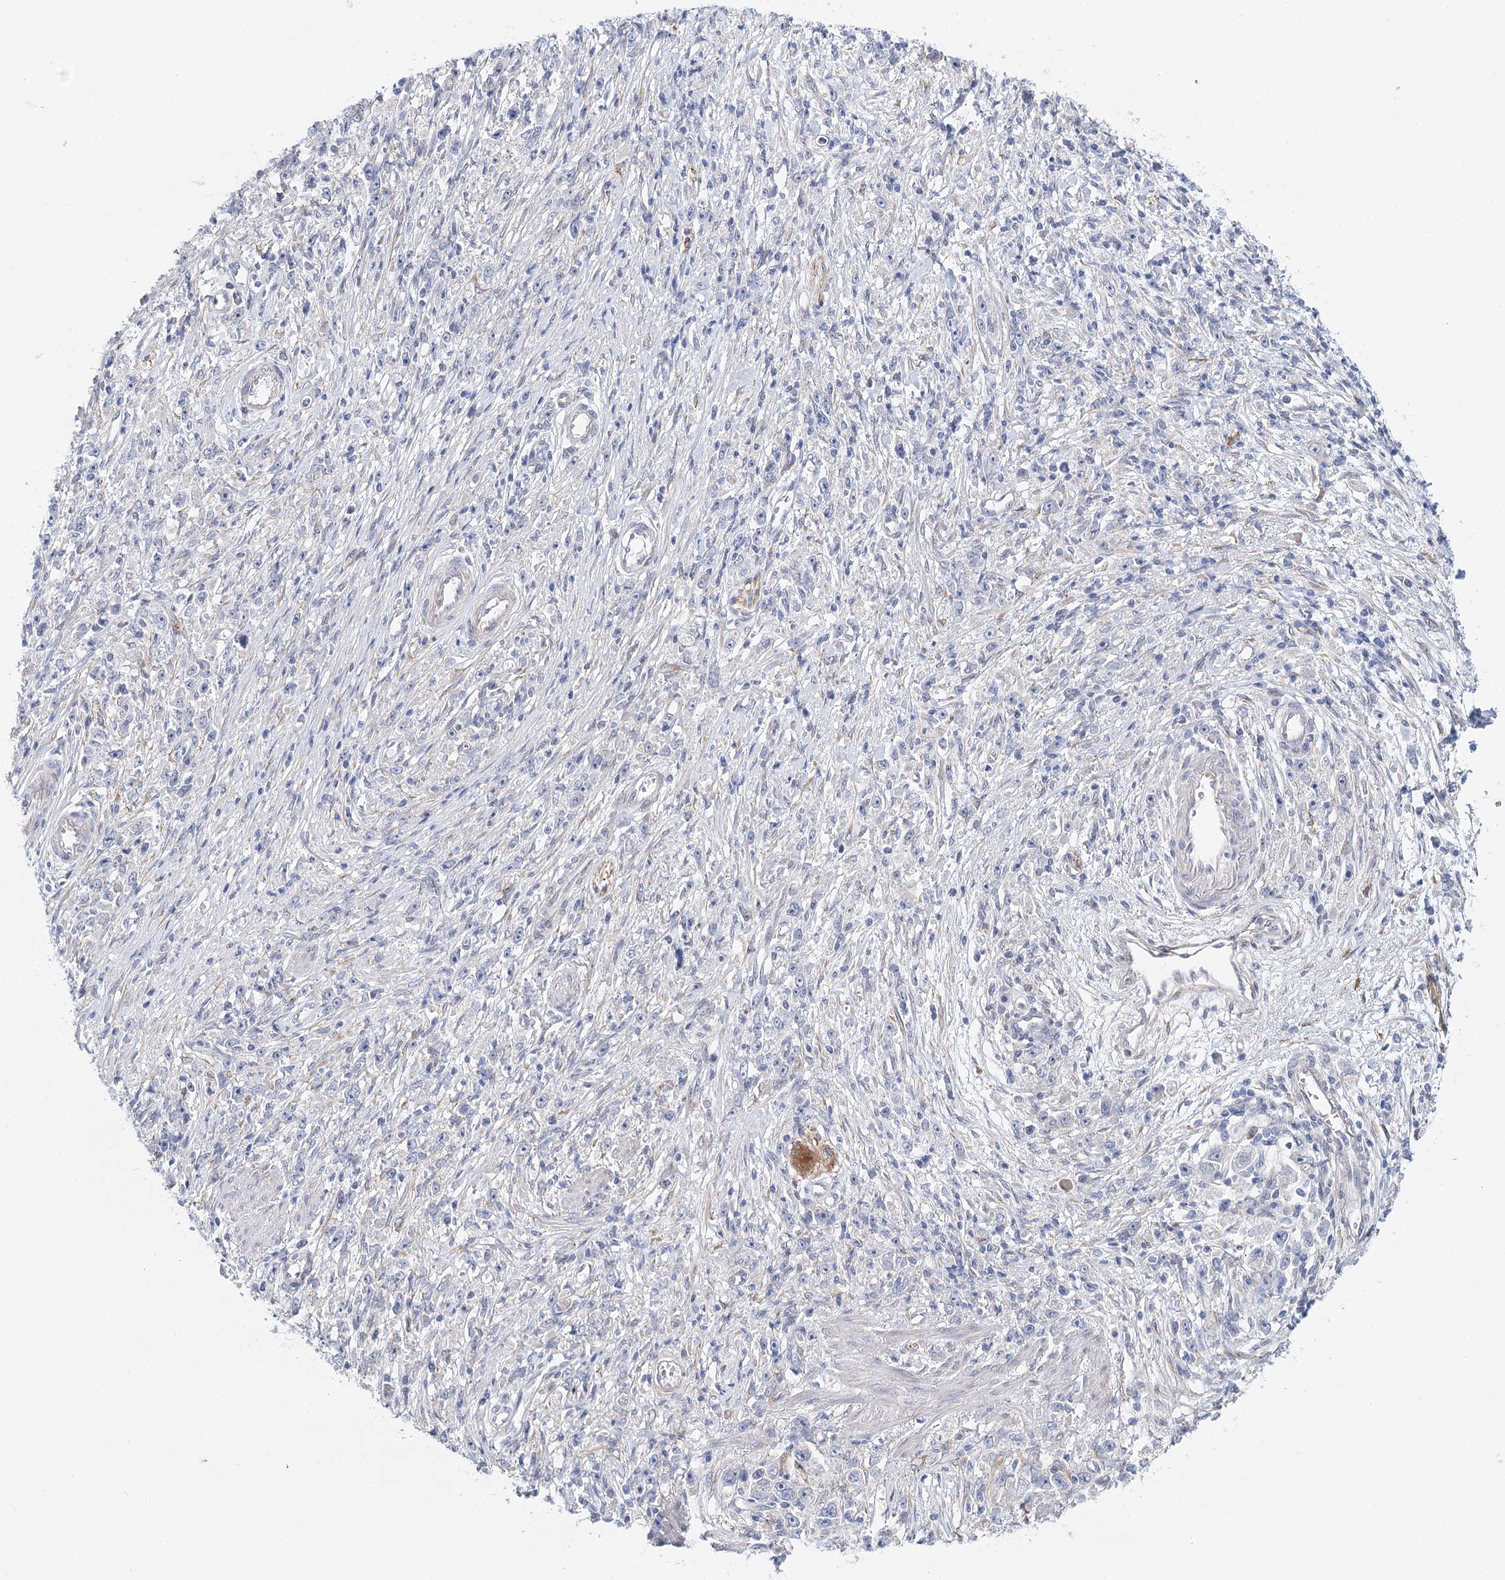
{"staining": {"intensity": "negative", "quantity": "none", "location": "none"}, "tissue": "stomach cancer", "cell_type": "Tumor cells", "image_type": "cancer", "snomed": [{"axis": "morphology", "description": "Adenocarcinoma, NOS"}, {"axis": "topography", "description": "Stomach"}], "caption": "IHC micrograph of neoplastic tissue: human adenocarcinoma (stomach) stained with DAB exhibits no significant protein expression in tumor cells.", "gene": "TEX12", "patient": {"sex": "female", "age": 59}}